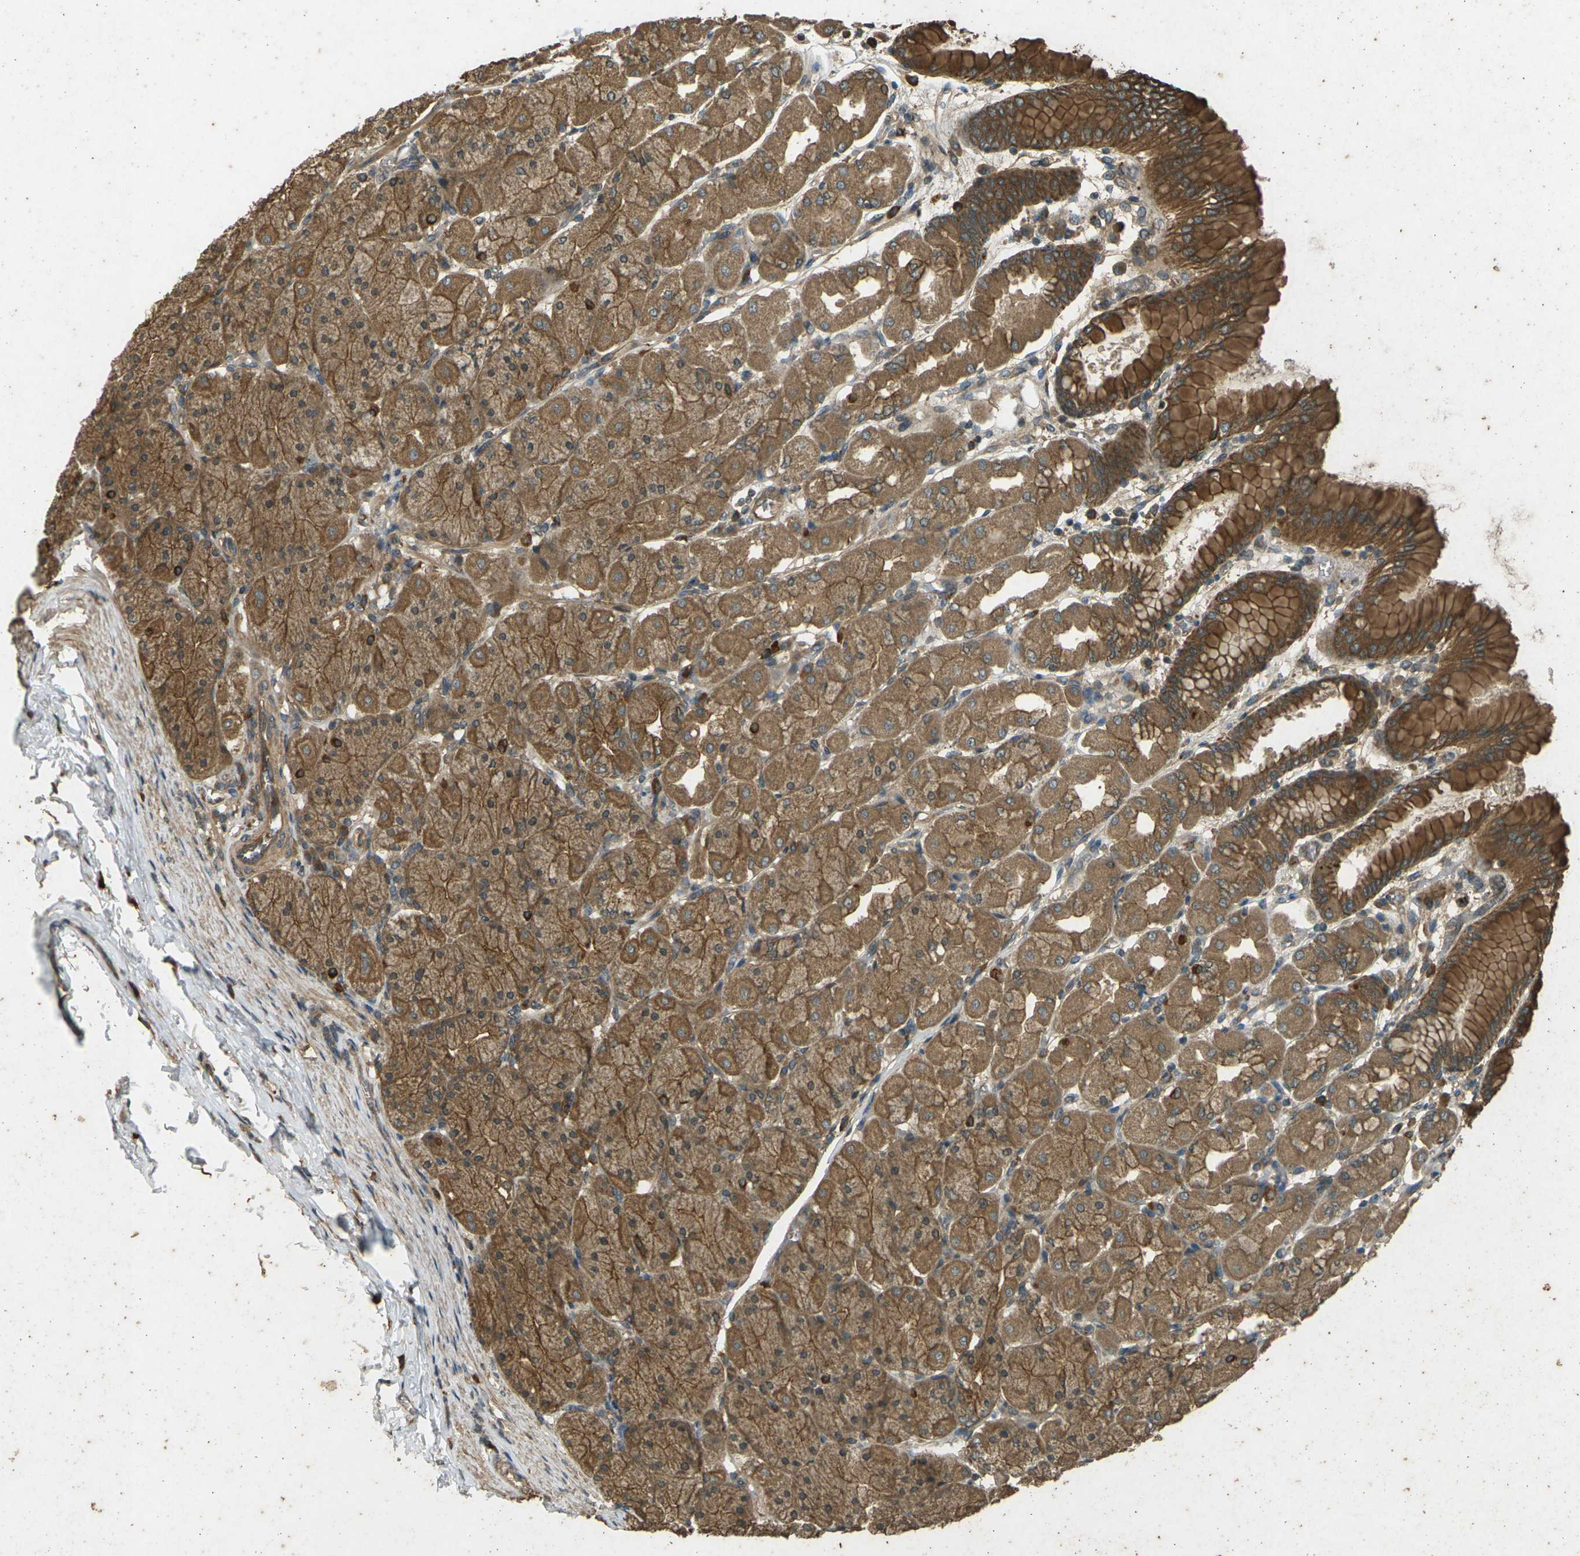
{"staining": {"intensity": "strong", "quantity": ">75%", "location": "cytoplasmic/membranous"}, "tissue": "stomach", "cell_type": "Glandular cells", "image_type": "normal", "snomed": [{"axis": "morphology", "description": "Normal tissue, NOS"}, {"axis": "topography", "description": "Stomach, upper"}], "caption": "Protein expression analysis of benign human stomach reveals strong cytoplasmic/membranous staining in approximately >75% of glandular cells. The protein is stained brown, and the nuclei are stained in blue (DAB IHC with brightfield microscopy, high magnification).", "gene": "TAP1", "patient": {"sex": "female", "age": 56}}